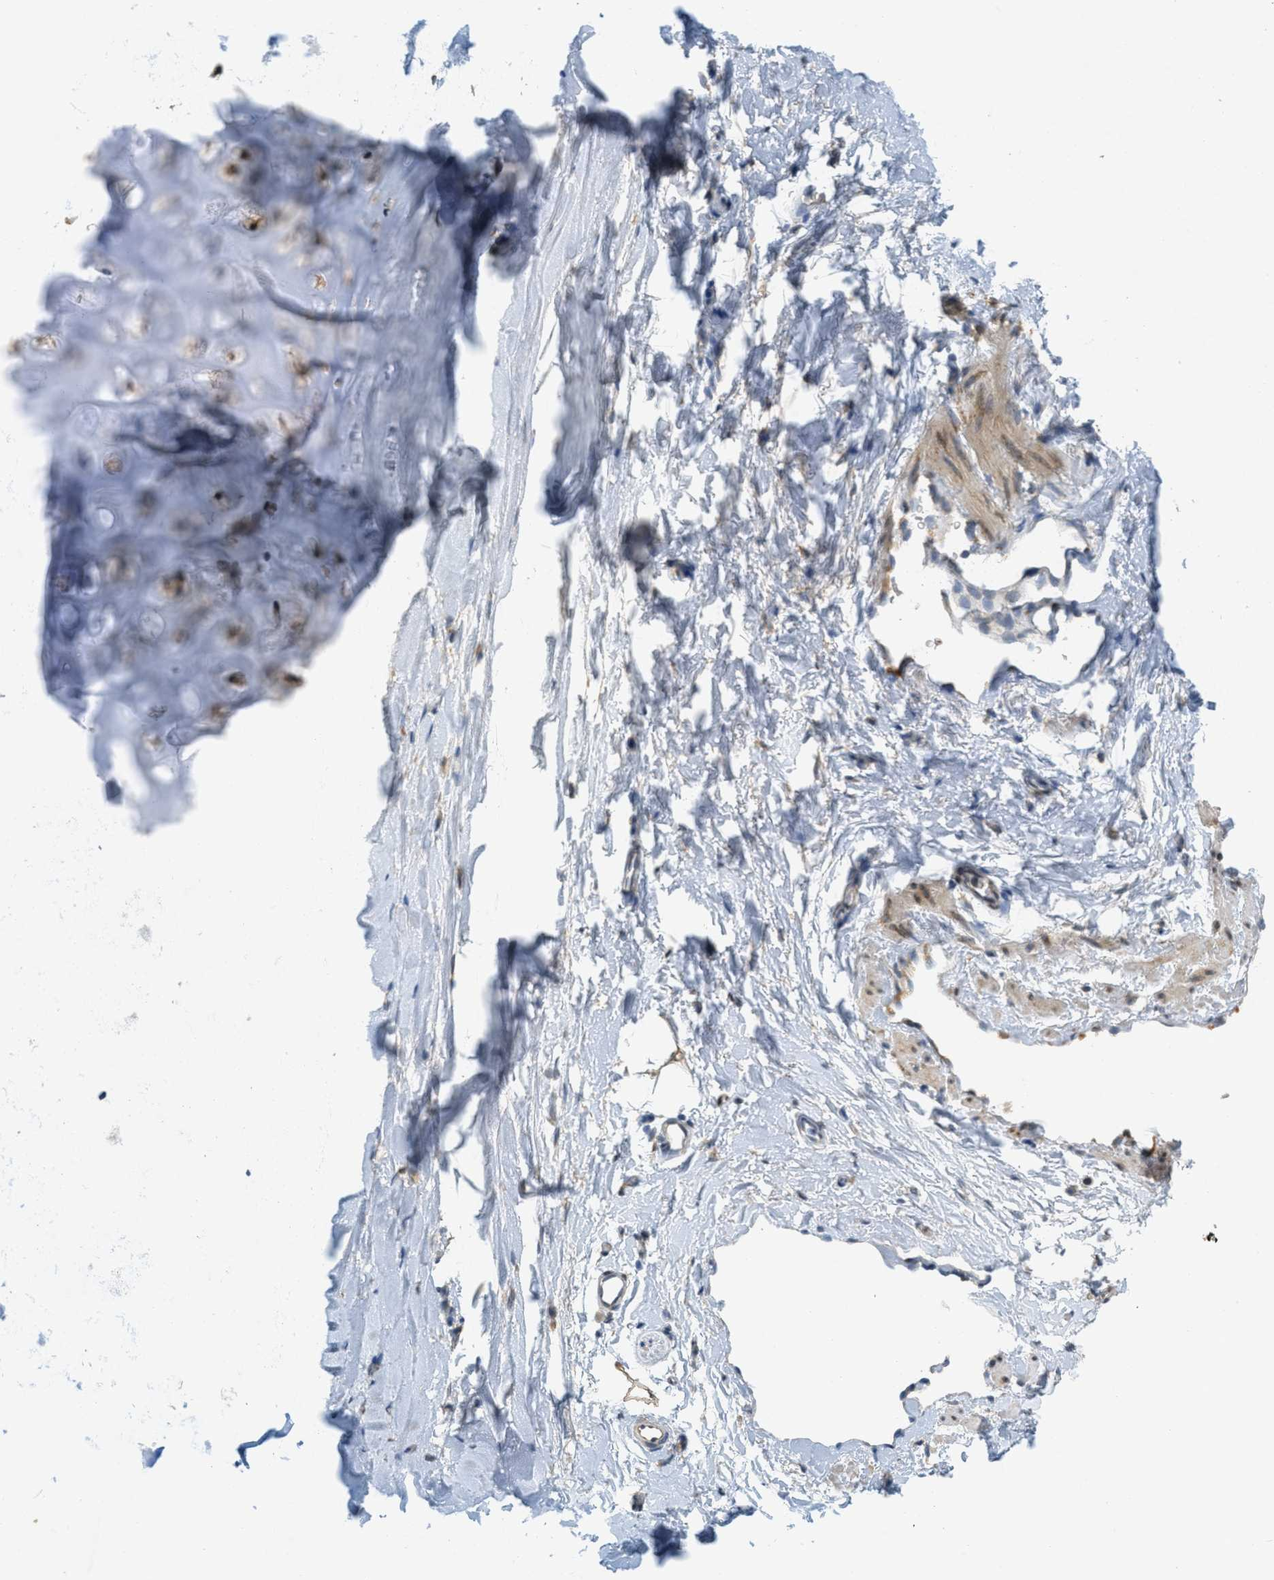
{"staining": {"intensity": "weak", "quantity": "25%-75%", "location": "cytoplasmic/membranous"}, "tissue": "adipose tissue", "cell_type": "Adipocytes", "image_type": "normal", "snomed": [{"axis": "morphology", "description": "Normal tissue, NOS"}, {"axis": "topography", "description": "Cartilage tissue"}, {"axis": "topography", "description": "Bronchus"}], "caption": "Adipocytes reveal weak cytoplasmic/membranous expression in about 25%-75% of cells in unremarkable adipose tissue.", "gene": "SIGMAR1", "patient": {"sex": "female", "age": 53}}